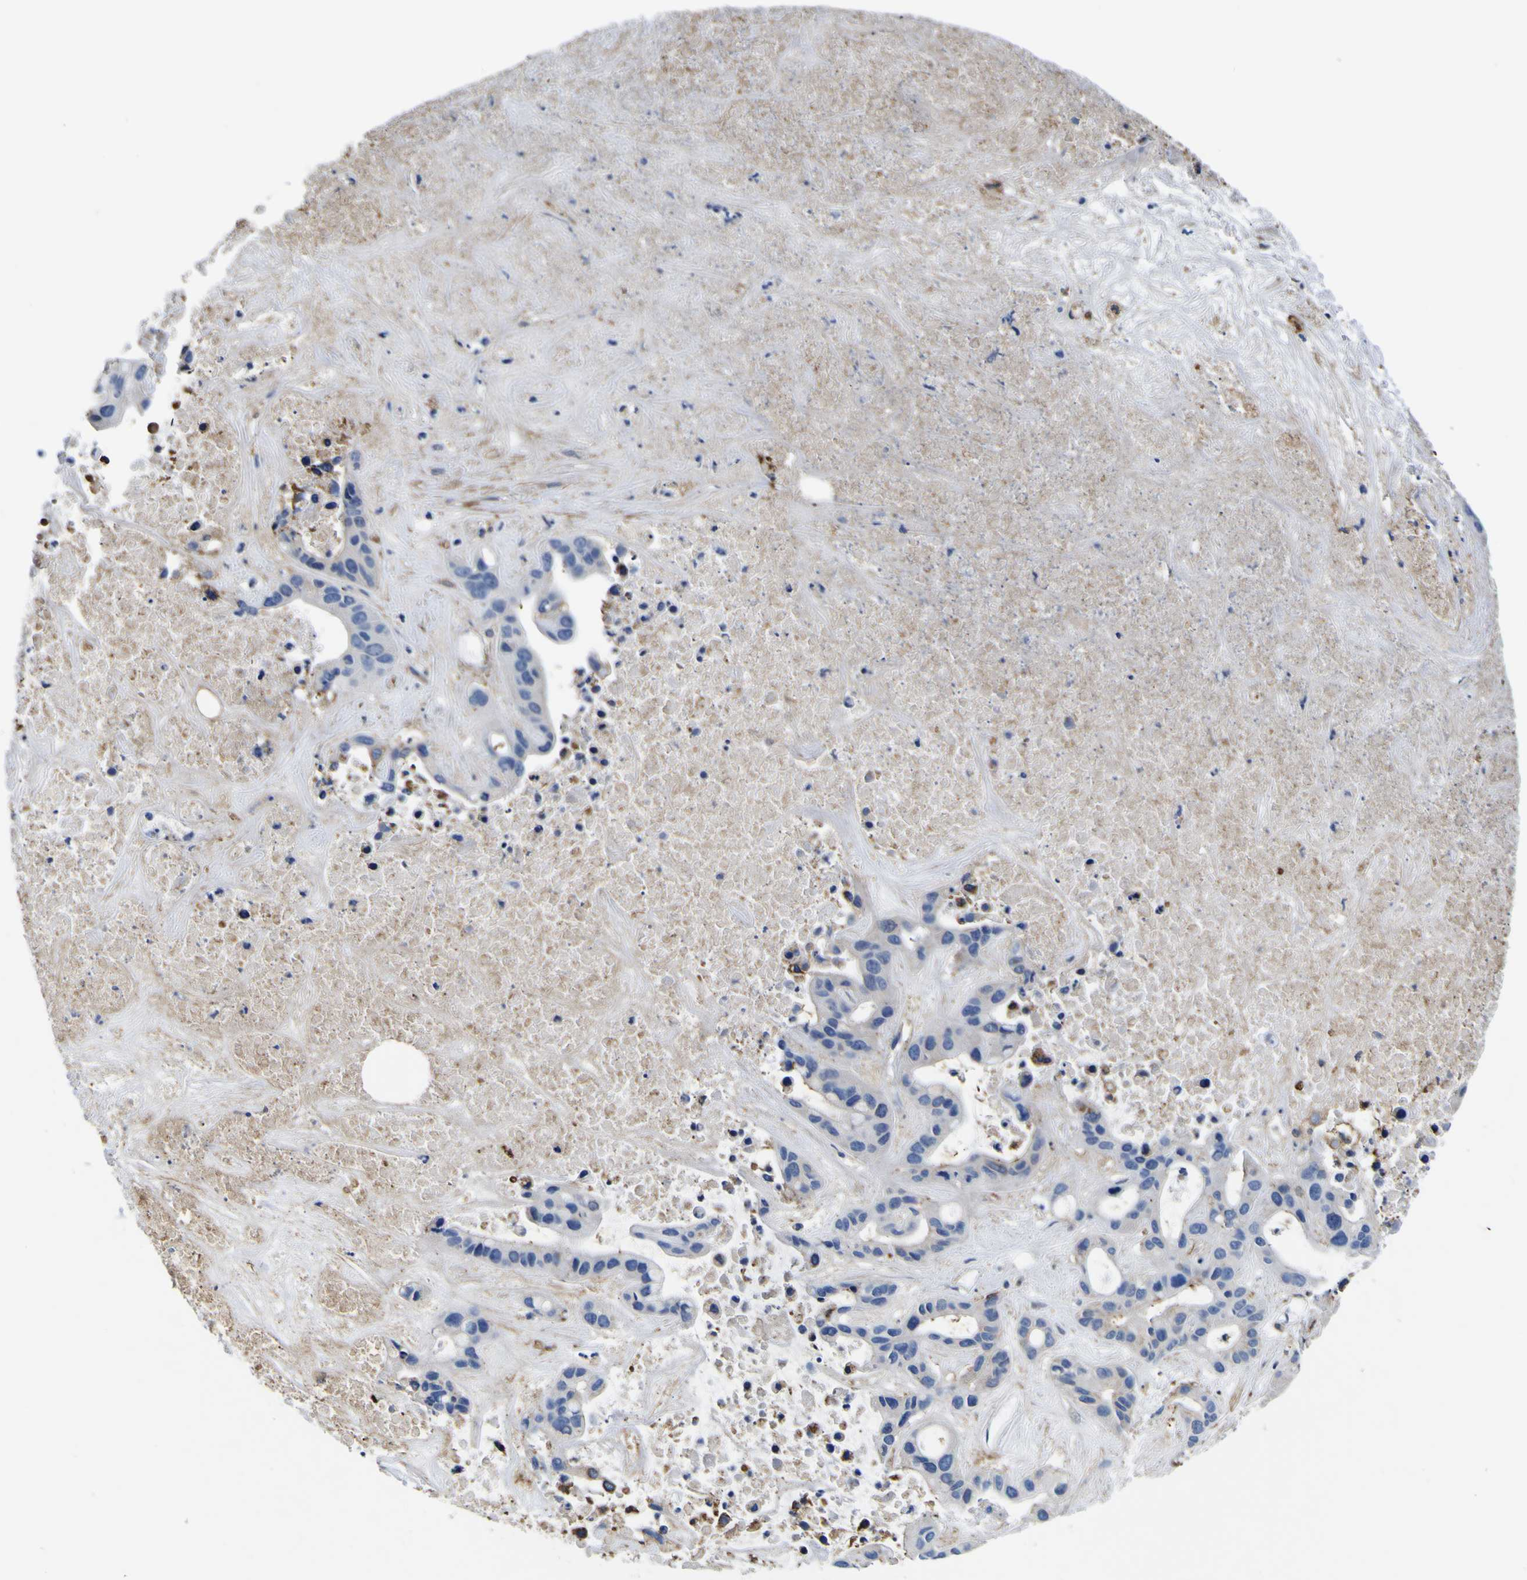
{"staining": {"intensity": "negative", "quantity": "none", "location": "none"}, "tissue": "liver cancer", "cell_type": "Tumor cells", "image_type": "cancer", "snomed": [{"axis": "morphology", "description": "Cholangiocarcinoma"}, {"axis": "topography", "description": "Liver"}], "caption": "Immunohistochemistry (IHC) of human liver cancer (cholangiocarcinoma) shows no positivity in tumor cells. (Brightfield microscopy of DAB IHC at high magnification).", "gene": "PXDN", "patient": {"sex": "female", "age": 65}}